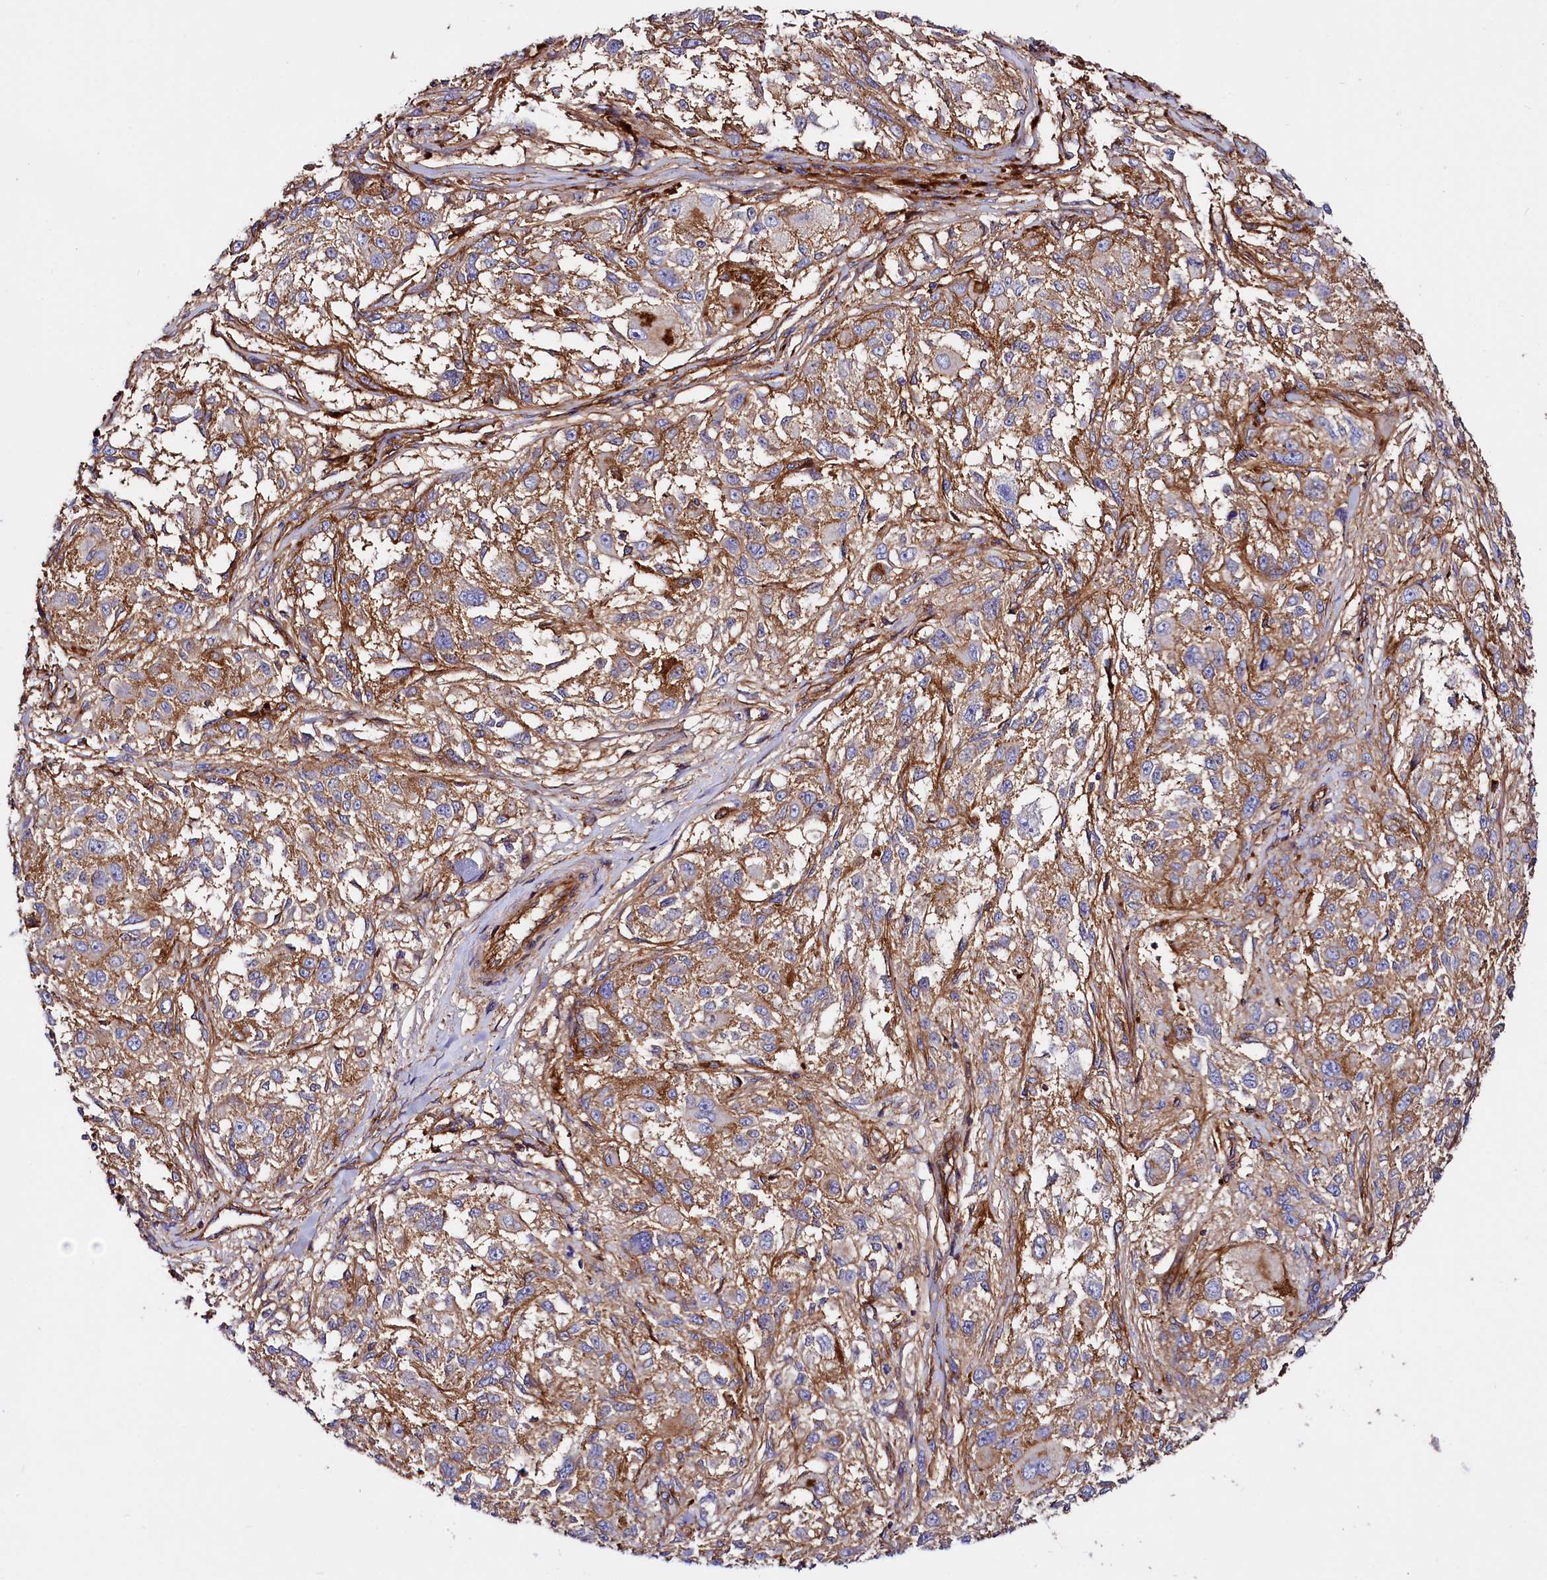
{"staining": {"intensity": "weak", "quantity": ">75%", "location": "cytoplasmic/membranous"}, "tissue": "melanoma", "cell_type": "Tumor cells", "image_type": "cancer", "snomed": [{"axis": "morphology", "description": "Necrosis, NOS"}, {"axis": "morphology", "description": "Malignant melanoma, NOS"}, {"axis": "topography", "description": "Skin"}], "caption": "About >75% of tumor cells in malignant melanoma show weak cytoplasmic/membranous protein staining as visualized by brown immunohistochemical staining.", "gene": "ANO6", "patient": {"sex": "female", "age": 87}}